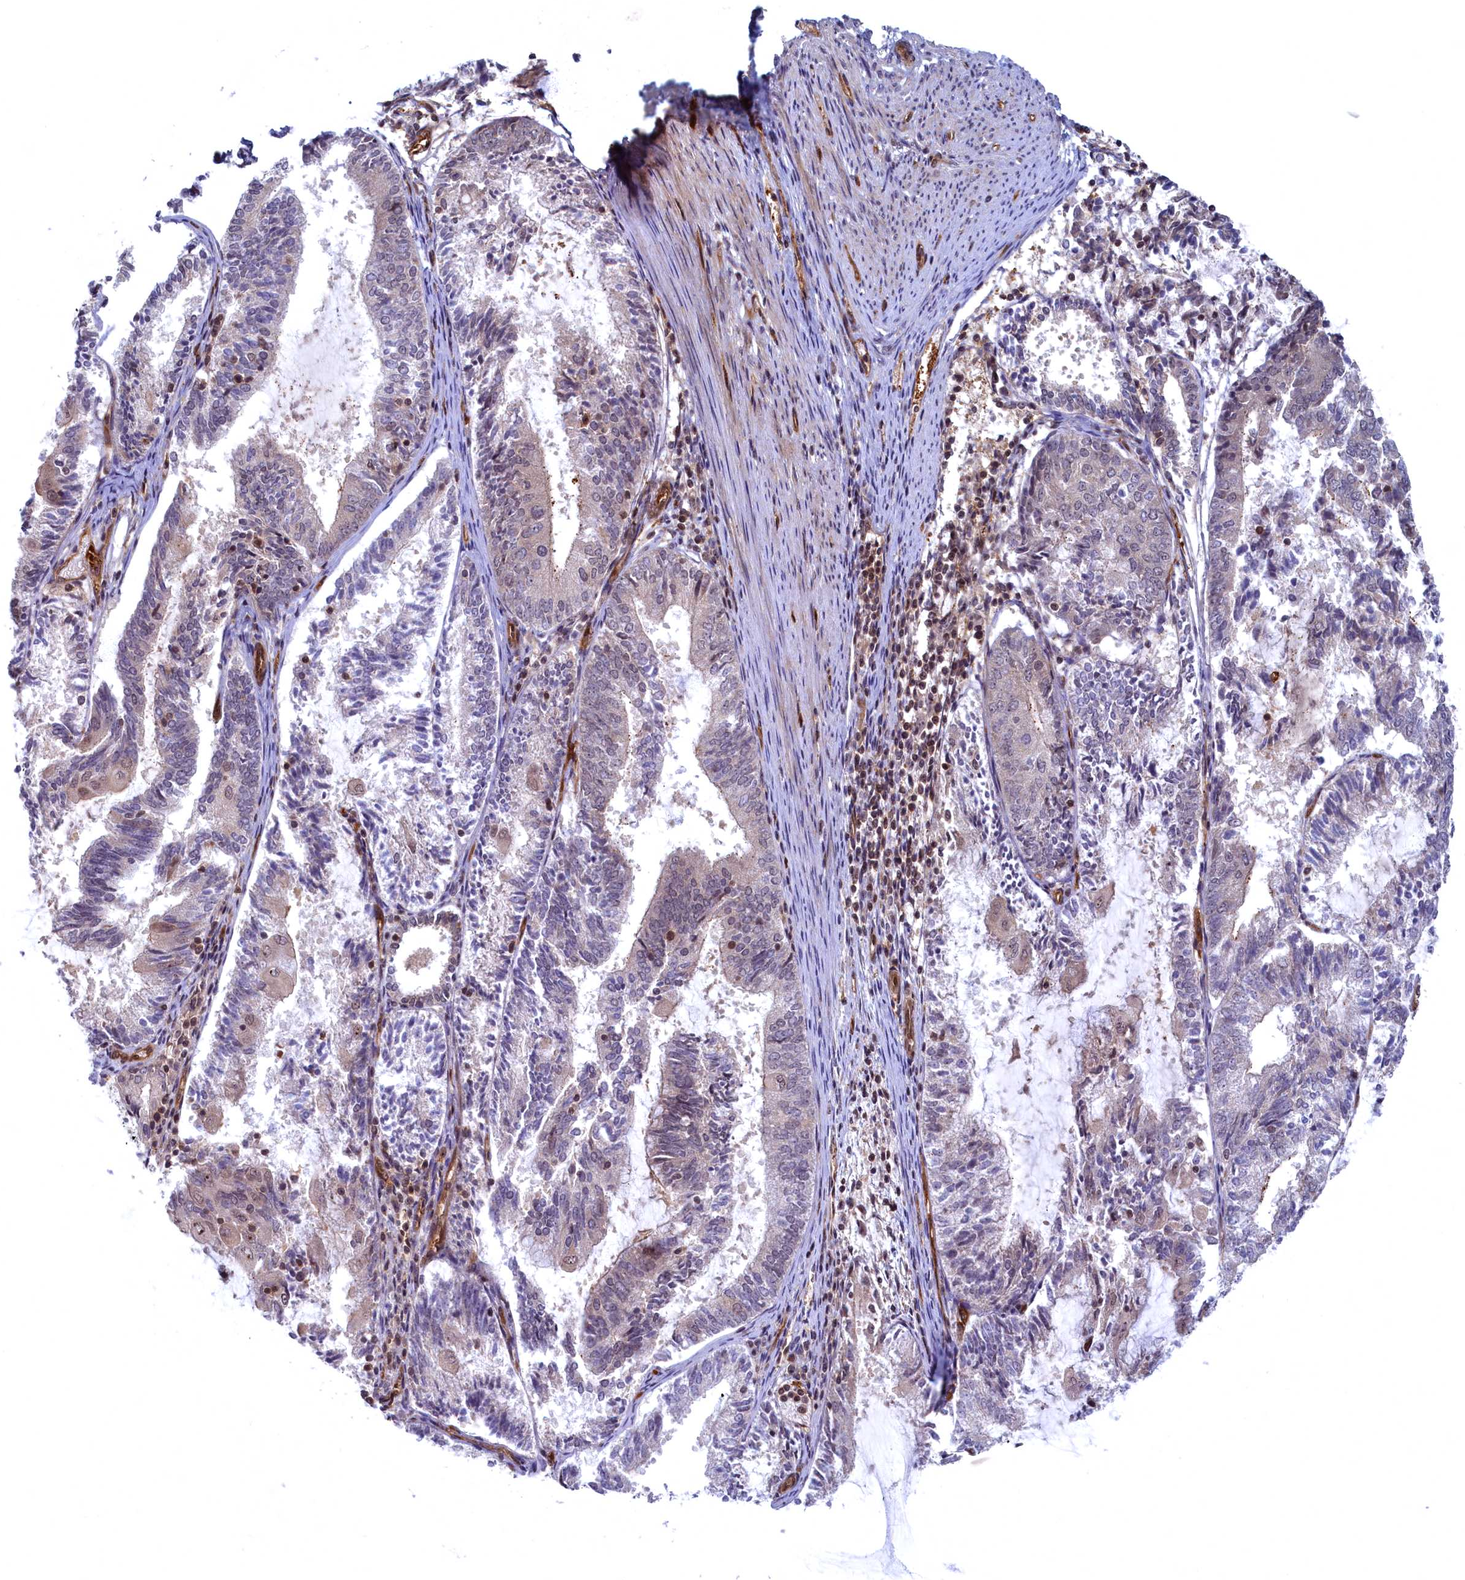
{"staining": {"intensity": "negative", "quantity": "none", "location": "none"}, "tissue": "endometrial cancer", "cell_type": "Tumor cells", "image_type": "cancer", "snomed": [{"axis": "morphology", "description": "Adenocarcinoma, NOS"}, {"axis": "topography", "description": "Endometrium"}], "caption": "Endometrial cancer was stained to show a protein in brown. There is no significant expression in tumor cells.", "gene": "SNRK", "patient": {"sex": "female", "age": 81}}